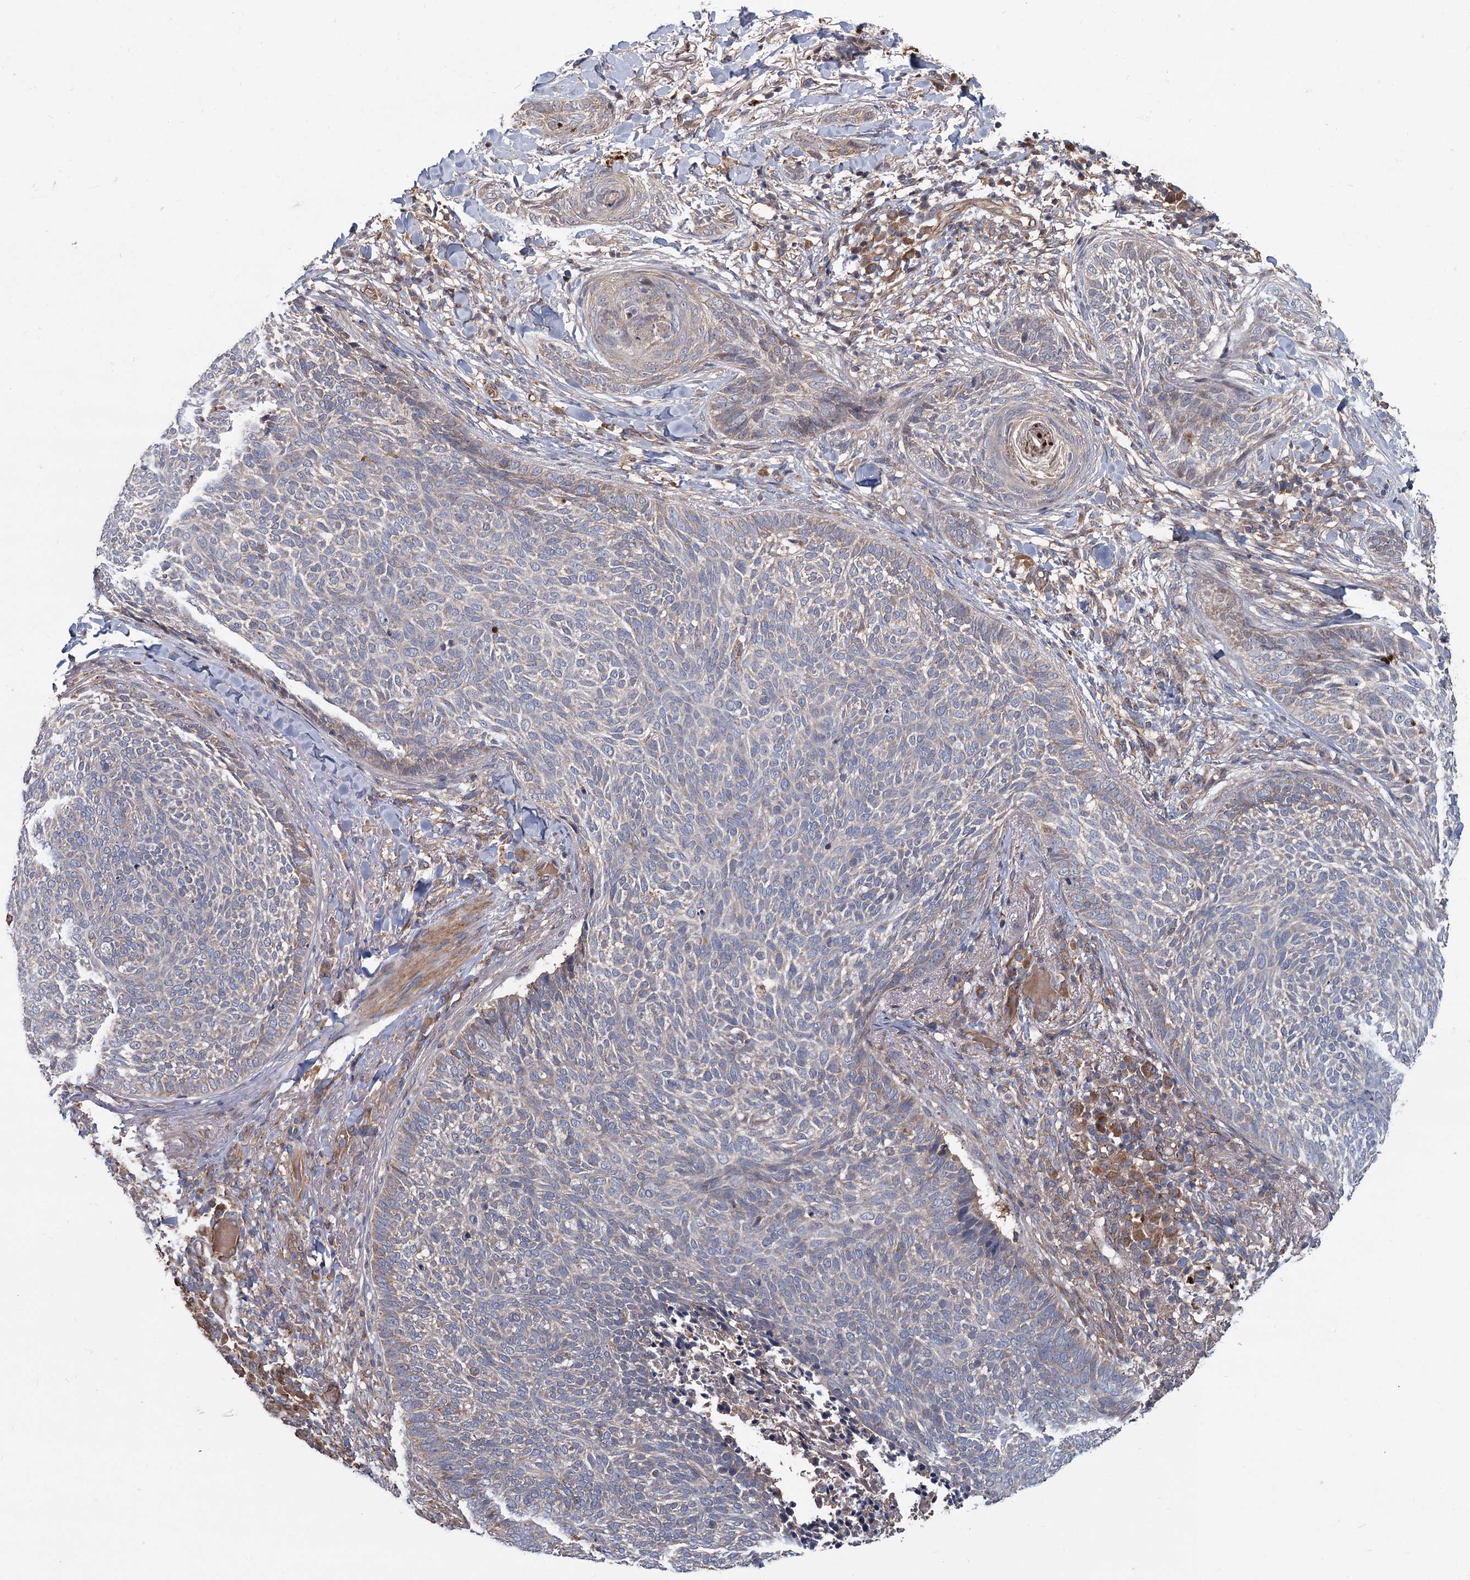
{"staining": {"intensity": "weak", "quantity": "<25%", "location": "cytoplasmic/membranous"}, "tissue": "skin cancer", "cell_type": "Tumor cells", "image_type": "cancer", "snomed": [{"axis": "morphology", "description": "Basal cell carcinoma"}, {"axis": "topography", "description": "Skin"}], "caption": "Immunohistochemical staining of human basal cell carcinoma (skin) reveals no significant staining in tumor cells. (Stains: DAB (3,3'-diaminobenzidine) immunohistochemistry with hematoxylin counter stain, Microscopy: brightfield microscopy at high magnification).", "gene": "MTRR", "patient": {"sex": "male", "age": 85}}